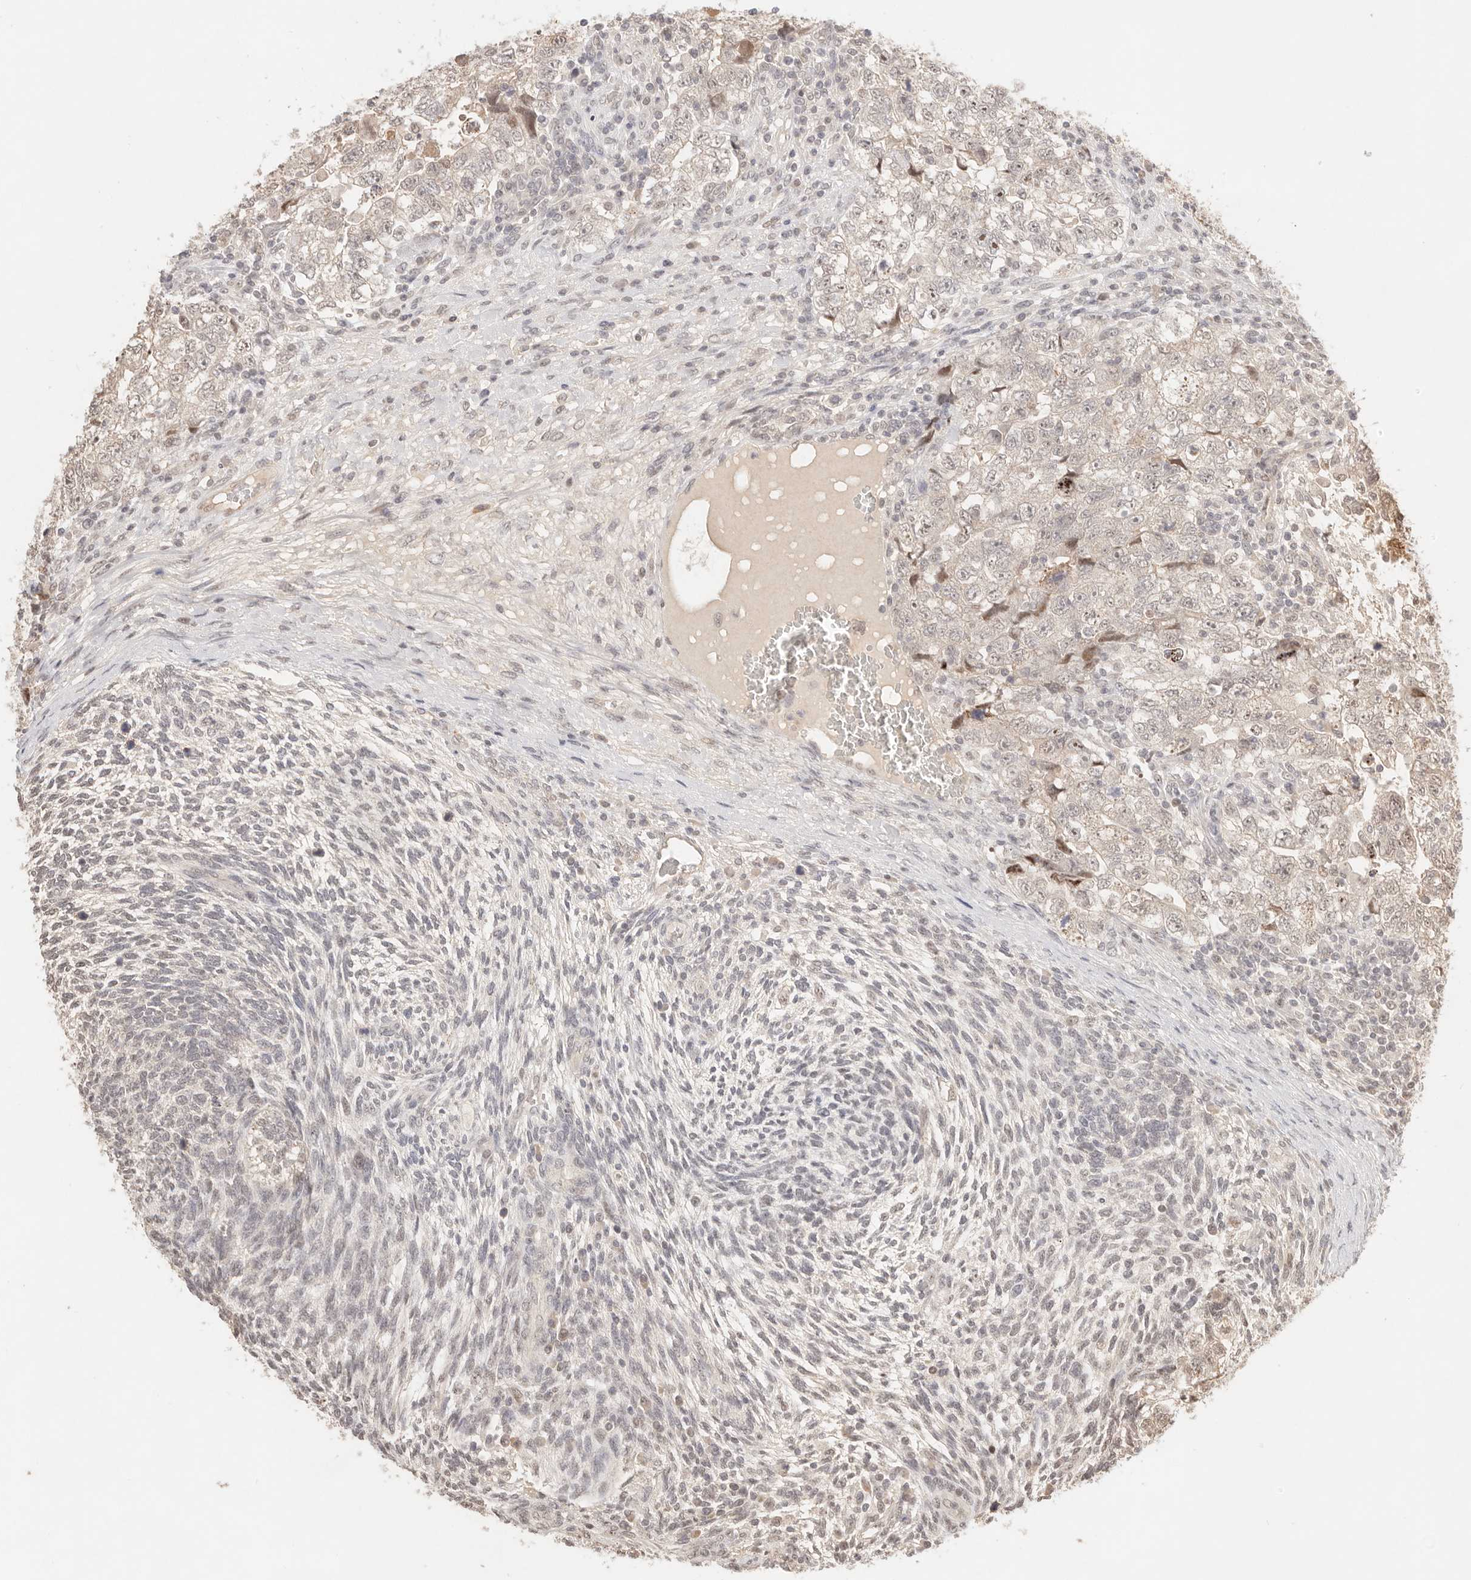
{"staining": {"intensity": "moderate", "quantity": ">75%", "location": "nuclear"}, "tissue": "testis cancer", "cell_type": "Tumor cells", "image_type": "cancer", "snomed": [{"axis": "morphology", "description": "Carcinoma, Embryonal, NOS"}, {"axis": "topography", "description": "Testis"}], "caption": "Embryonal carcinoma (testis) stained with a brown dye demonstrates moderate nuclear positive expression in about >75% of tumor cells.", "gene": "MEP1A", "patient": {"sex": "male", "age": 37}}